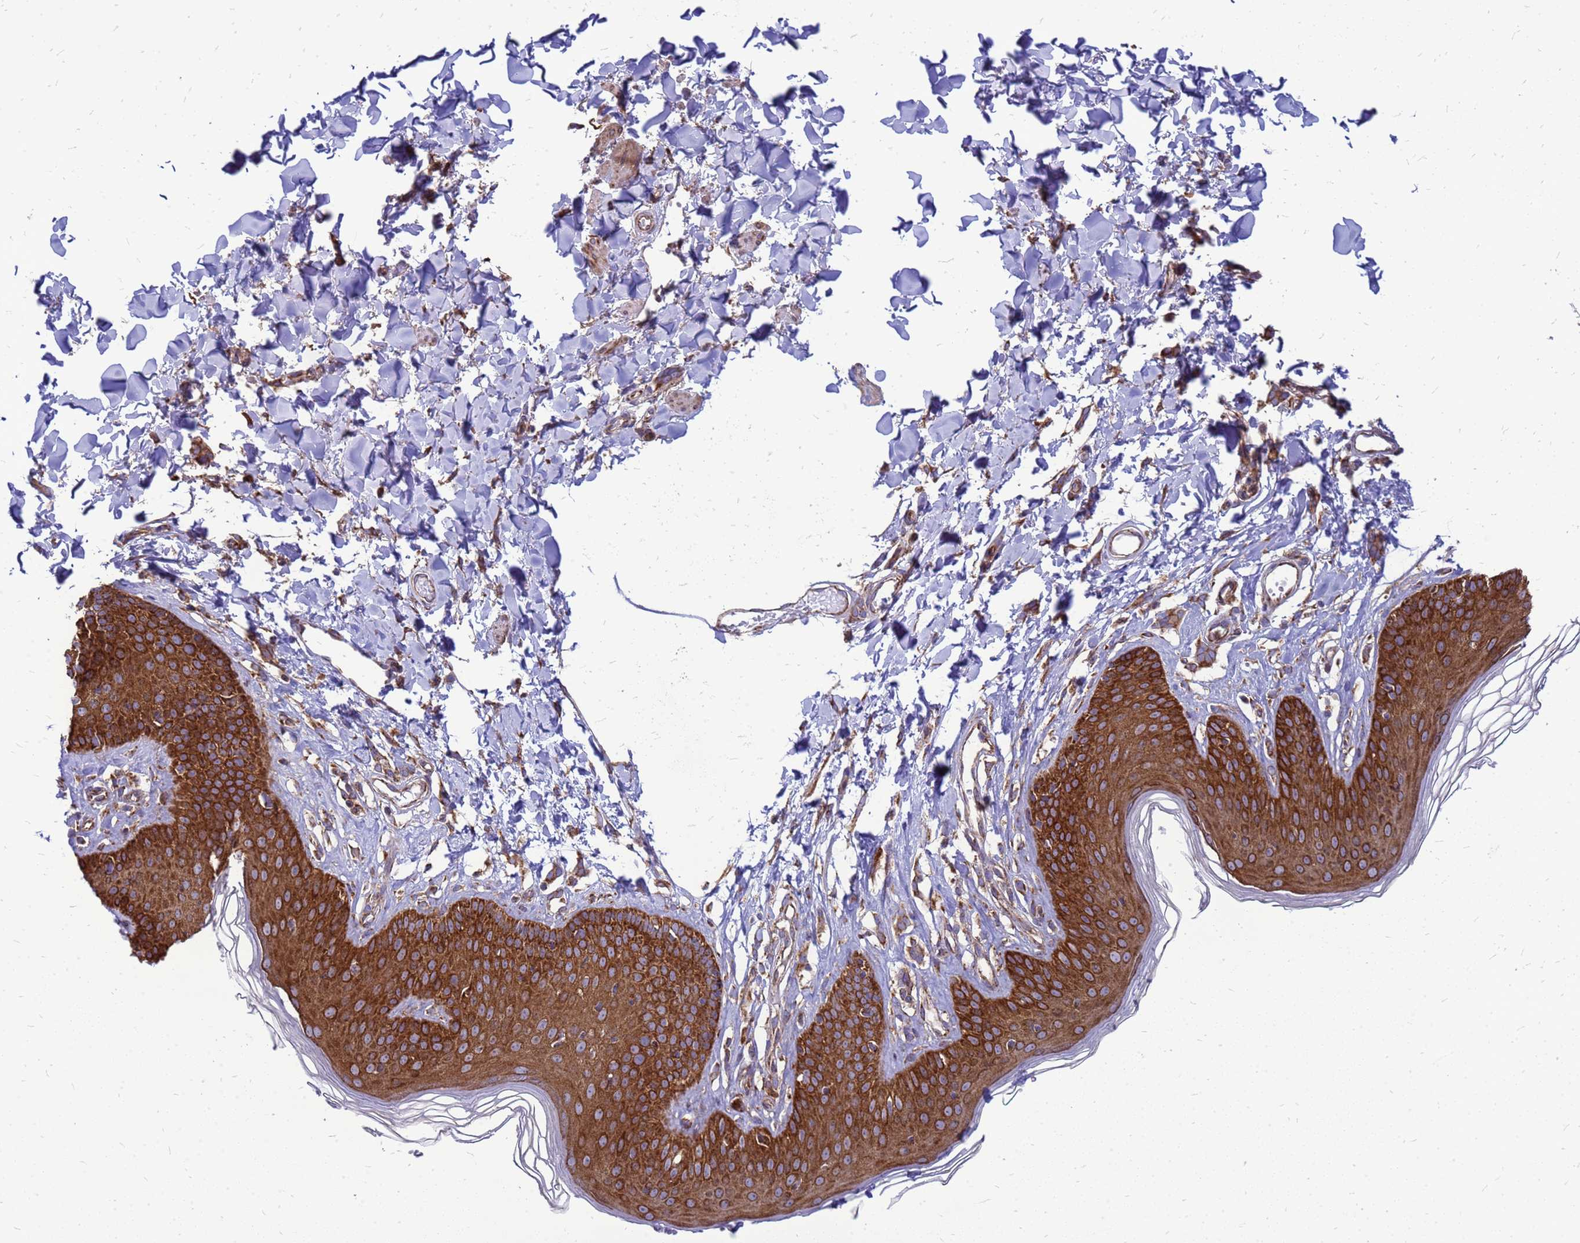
{"staining": {"intensity": "strong", "quantity": ">75%", "location": "cytoplasmic/membranous"}, "tissue": "skin", "cell_type": "Epidermal cells", "image_type": "normal", "snomed": [{"axis": "morphology", "description": "Normal tissue, NOS"}, {"axis": "morphology", "description": "Squamous cell carcinoma, NOS"}, {"axis": "topography", "description": "Vulva"}], "caption": "Human skin stained with a brown dye reveals strong cytoplasmic/membranous positive staining in about >75% of epidermal cells.", "gene": "FSTL4", "patient": {"sex": "female", "age": 85}}